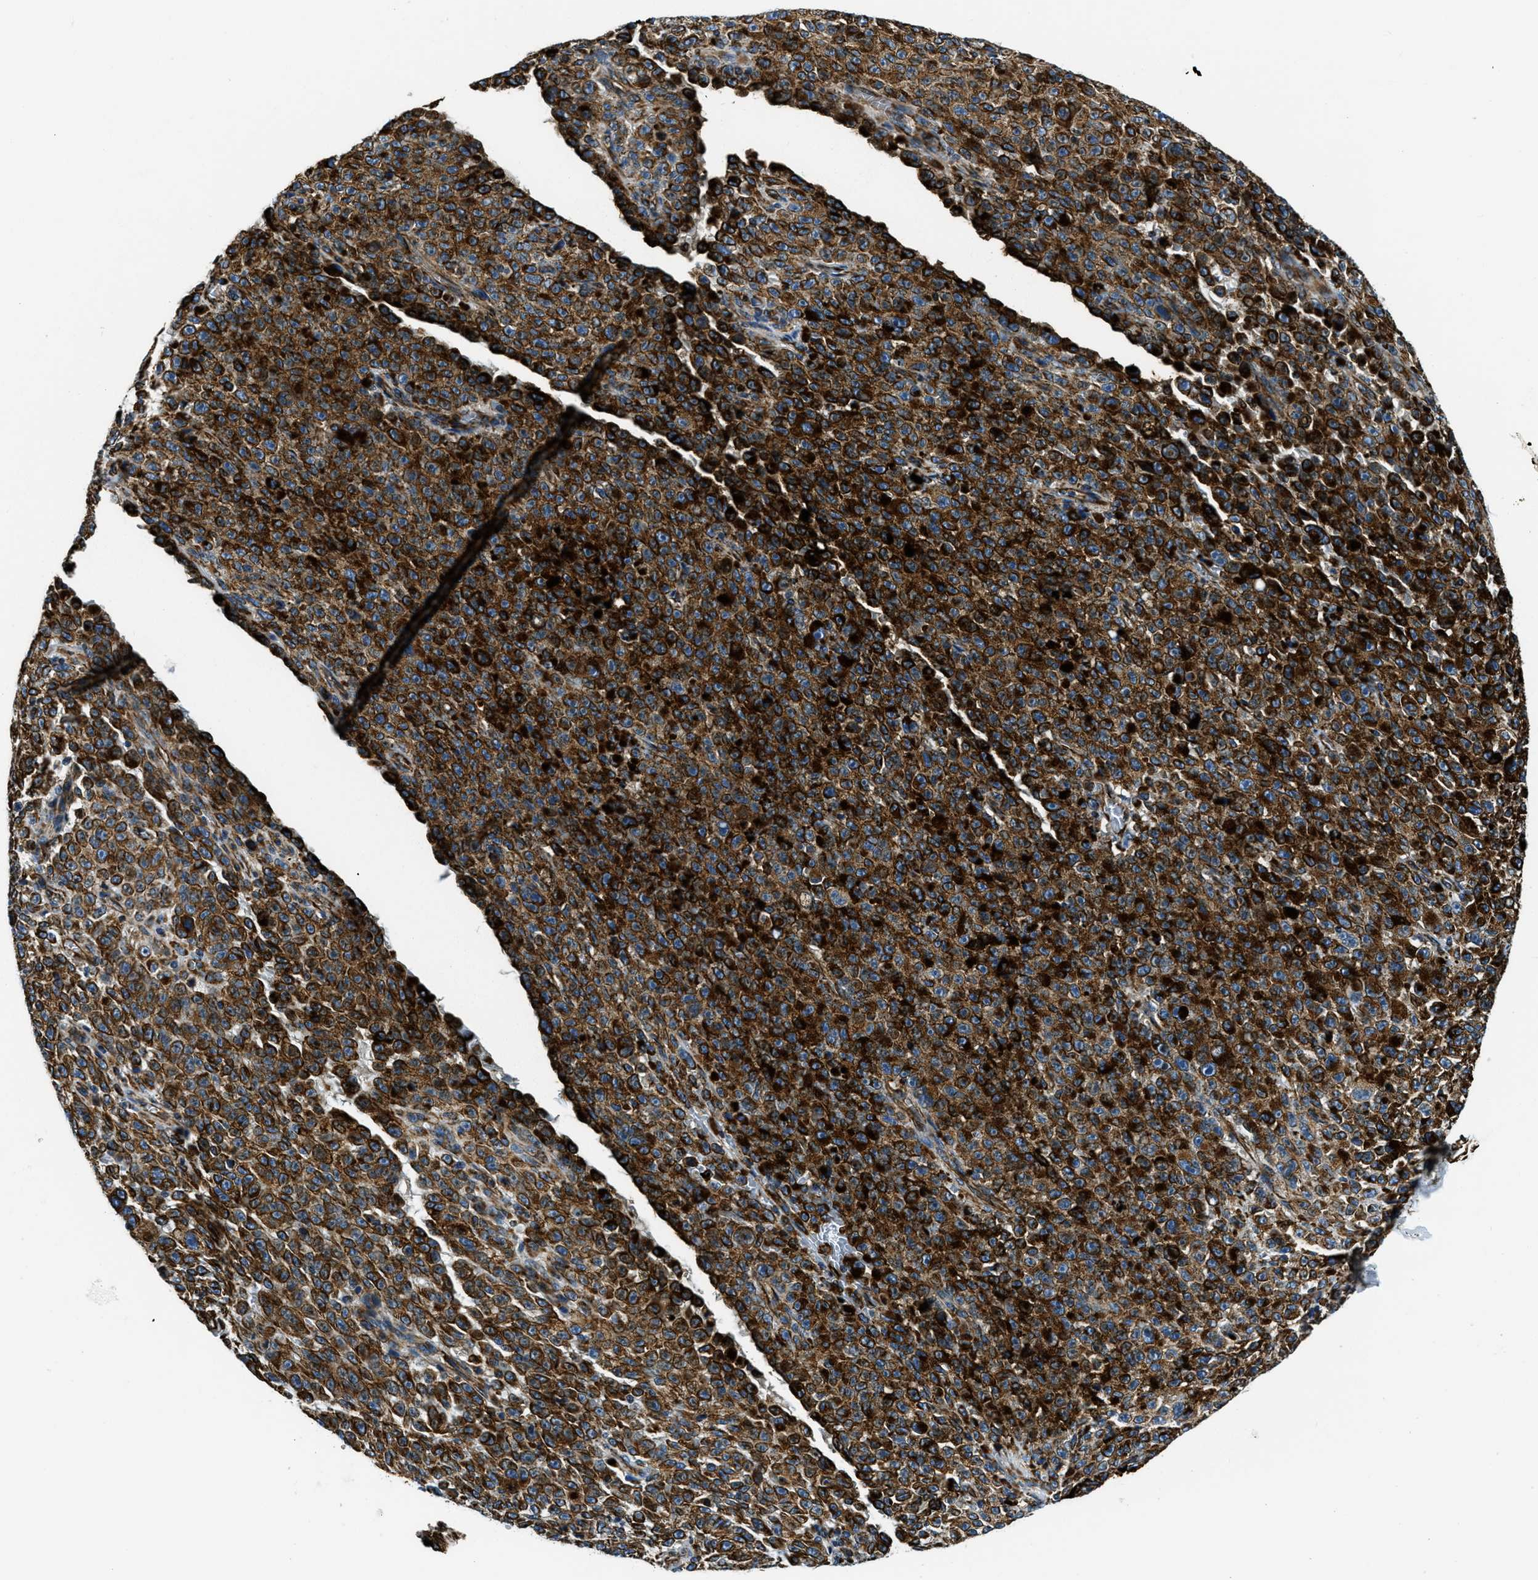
{"staining": {"intensity": "strong", "quantity": ">75%", "location": "cytoplasmic/membranous"}, "tissue": "melanoma", "cell_type": "Tumor cells", "image_type": "cancer", "snomed": [{"axis": "morphology", "description": "Malignant melanoma, NOS"}, {"axis": "topography", "description": "Skin"}], "caption": "A high-resolution histopathology image shows immunohistochemistry staining of malignant melanoma, which exhibits strong cytoplasmic/membranous positivity in approximately >75% of tumor cells.", "gene": "GNS", "patient": {"sex": "female", "age": 82}}